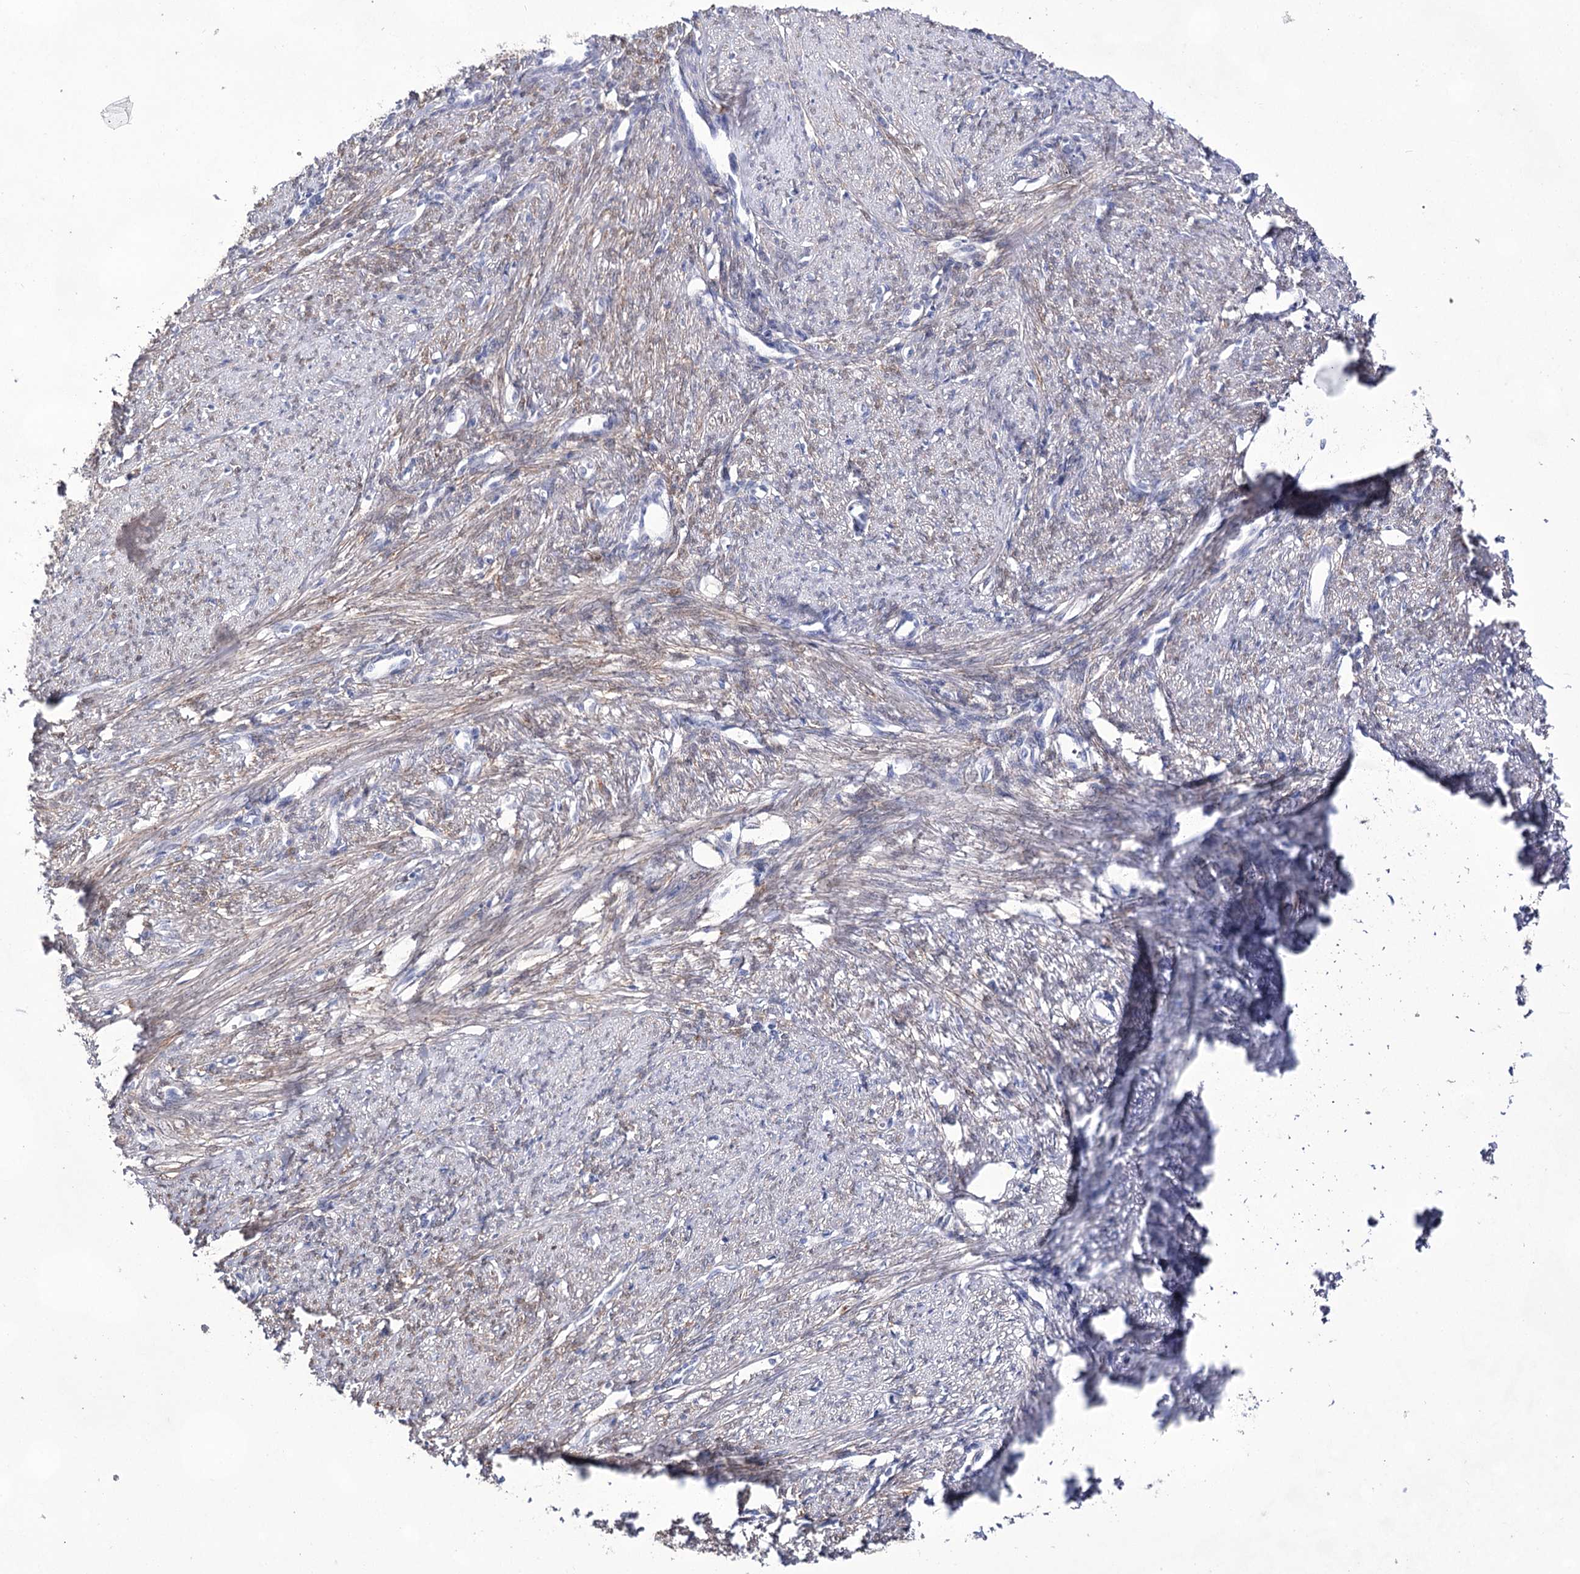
{"staining": {"intensity": "negative", "quantity": "none", "location": "none"}, "tissue": "smooth muscle", "cell_type": "Smooth muscle cells", "image_type": "normal", "snomed": [{"axis": "morphology", "description": "Normal tissue, NOS"}, {"axis": "topography", "description": "Smooth muscle"}, {"axis": "topography", "description": "Uterus"}], "caption": "DAB (3,3'-diaminobenzidine) immunohistochemical staining of benign smooth muscle demonstrates no significant positivity in smooth muscle cells.", "gene": "UGDH", "patient": {"sex": "female", "age": 59}}